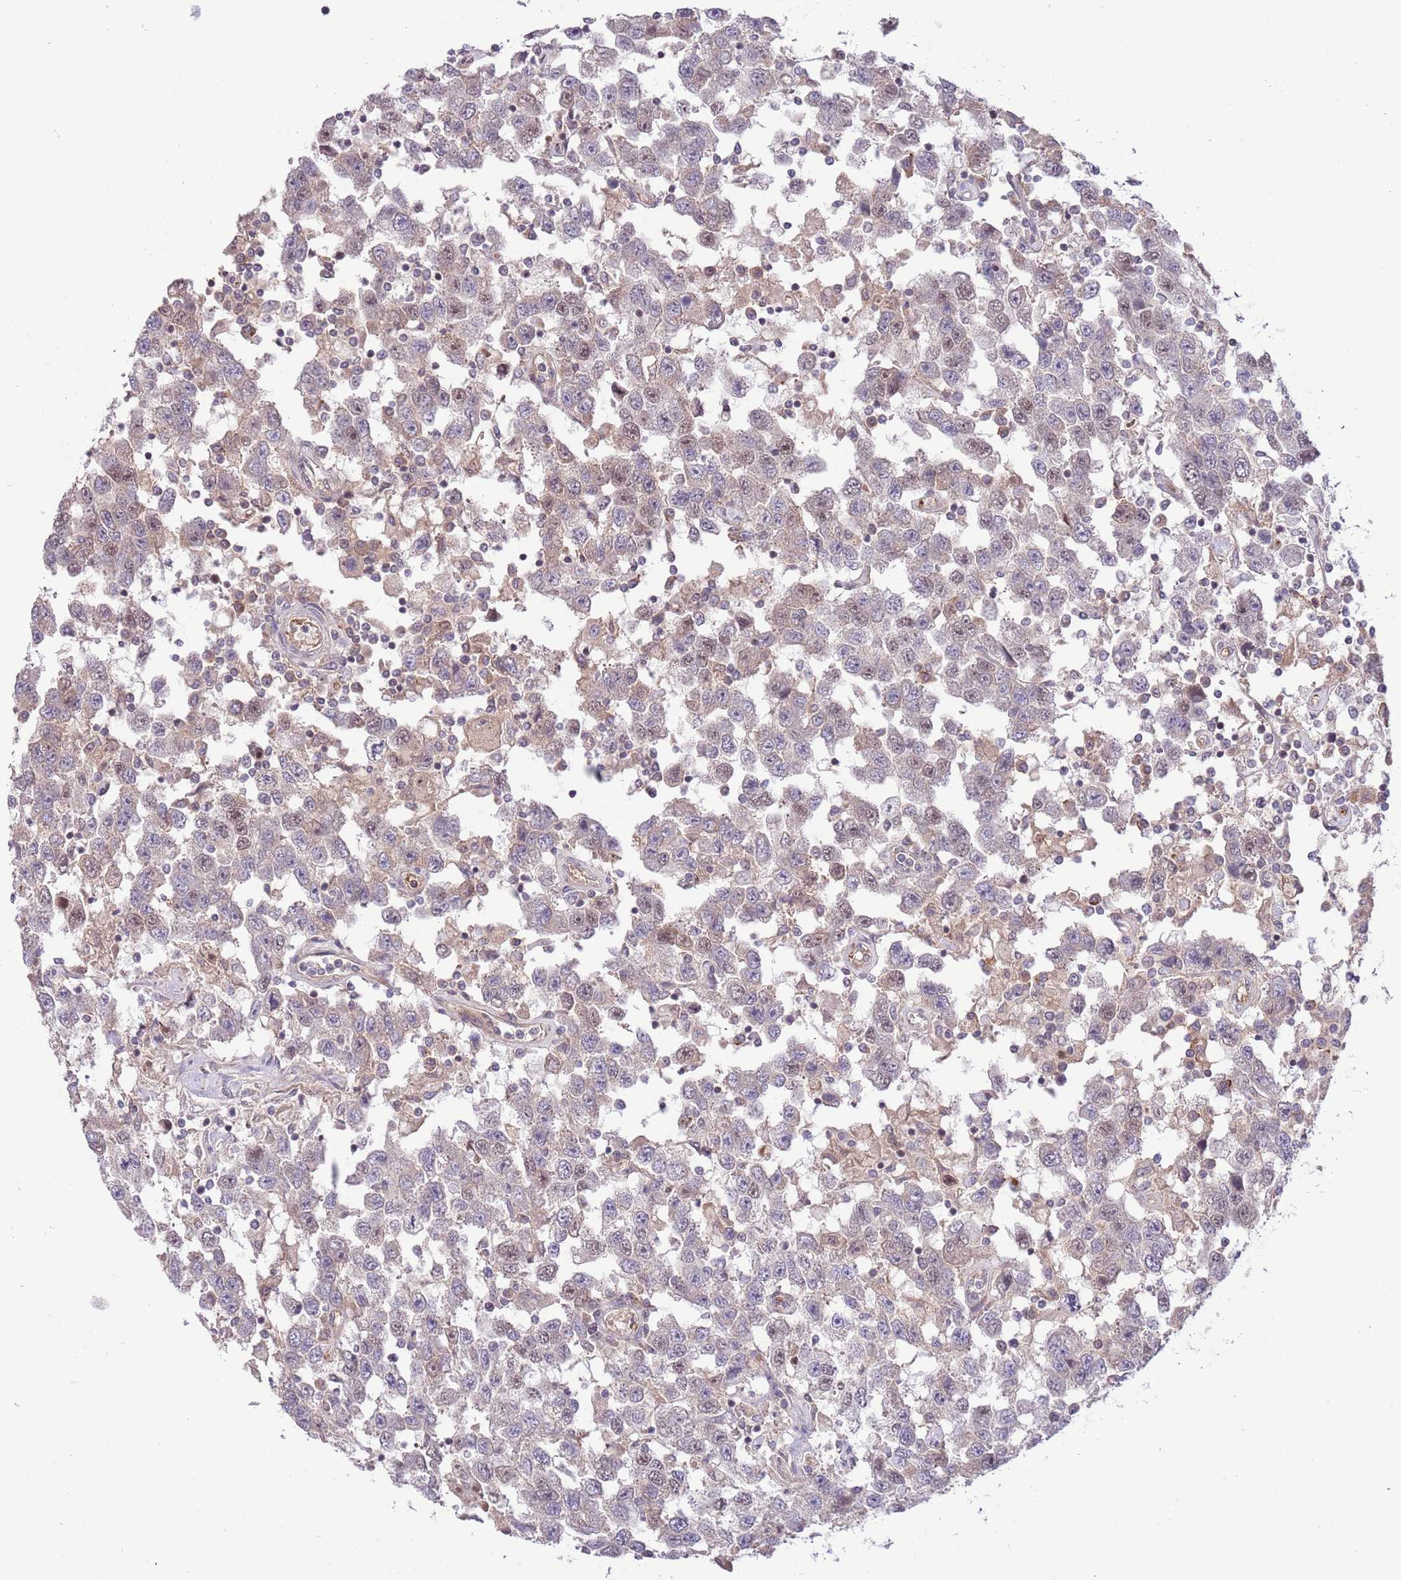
{"staining": {"intensity": "weak", "quantity": "25%-75%", "location": "cytoplasmic/membranous,nuclear"}, "tissue": "testis cancer", "cell_type": "Tumor cells", "image_type": "cancer", "snomed": [{"axis": "morphology", "description": "Seminoma, NOS"}, {"axis": "topography", "description": "Testis"}], "caption": "Weak cytoplasmic/membranous and nuclear staining for a protein is present in about 25%-75% of tumor cells of testis cancer using immunohistochemistry.", "gene": "DPP10", "patient": {"sex": "male", "age": 41}}